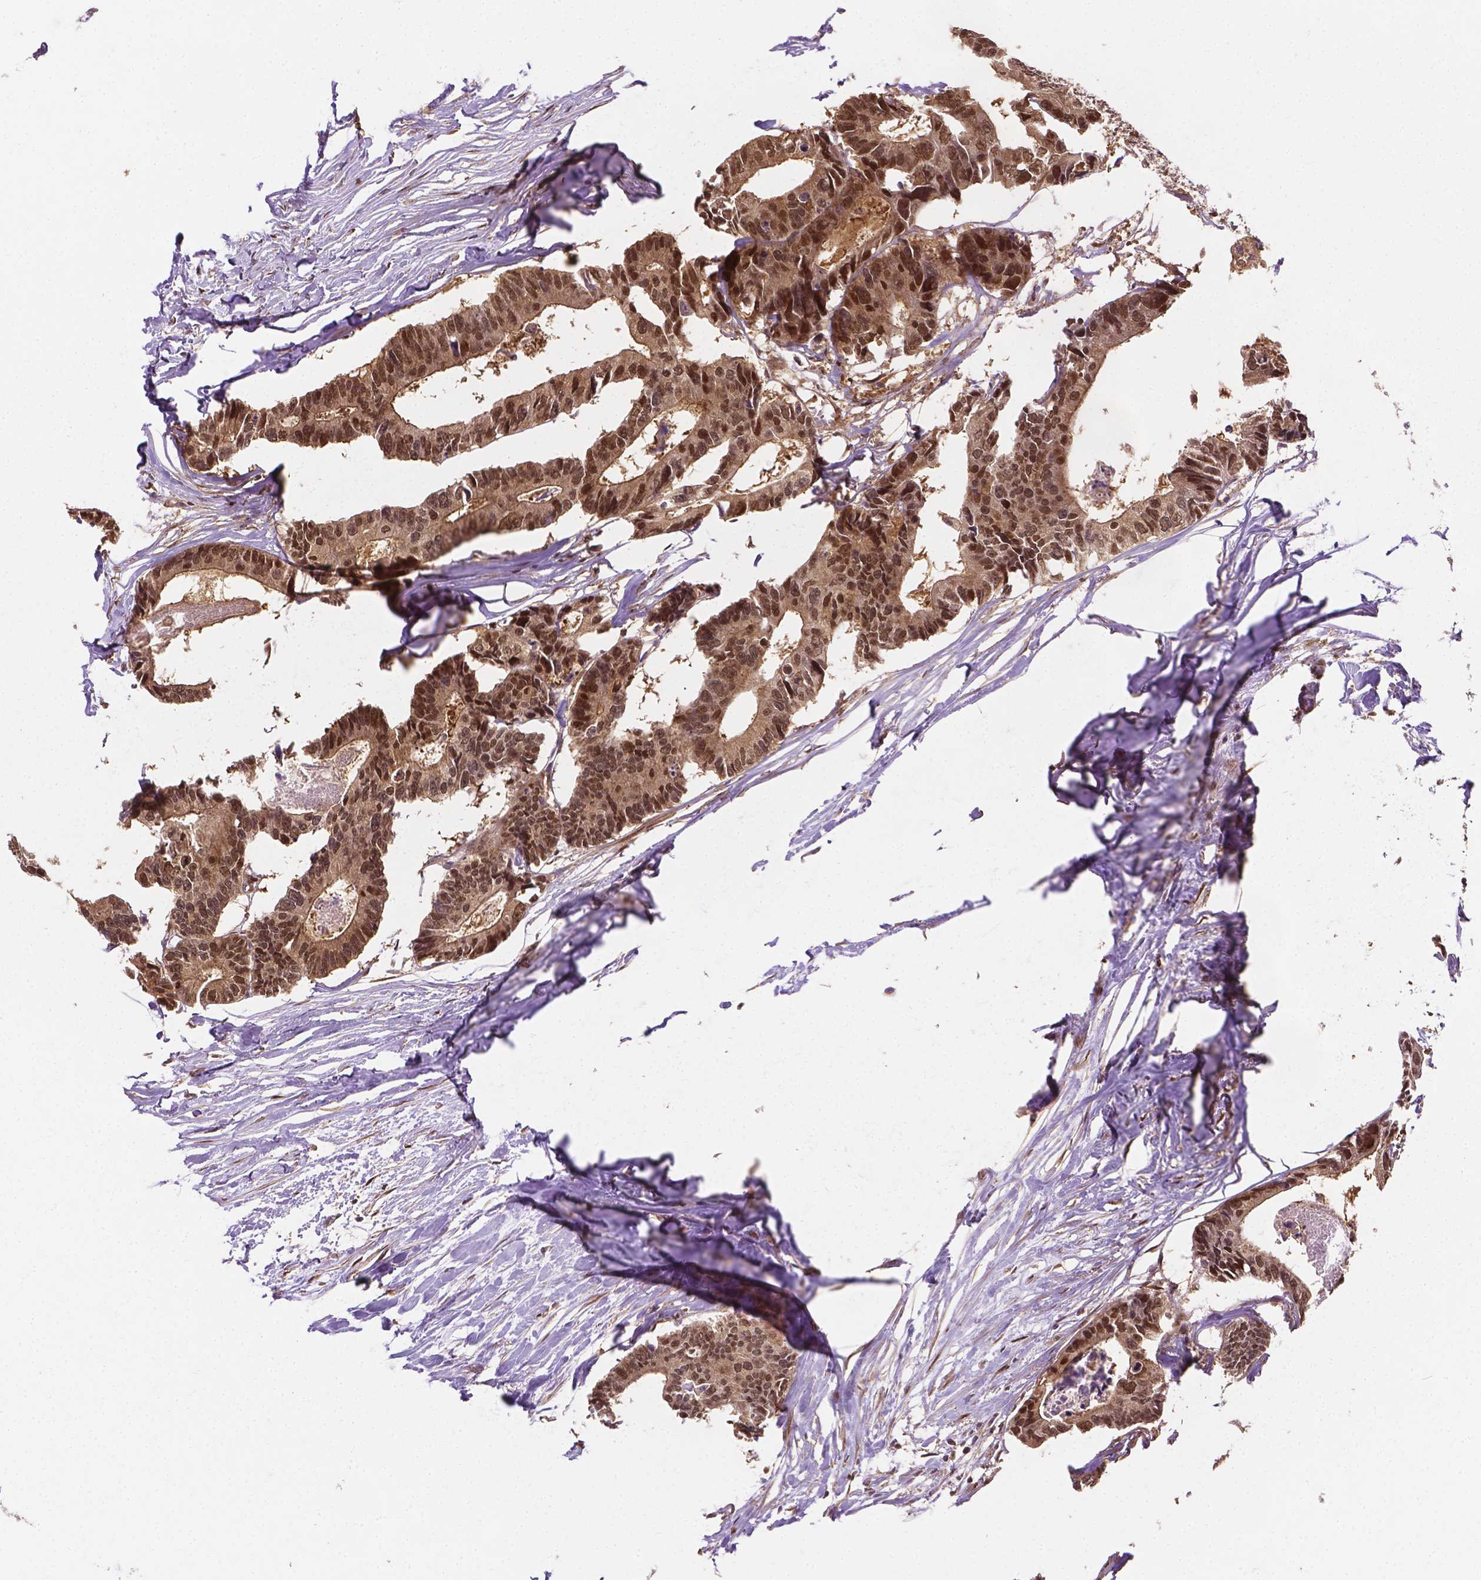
{"staining": {"intensity": "moderate", "quantity": ">75%", "location": "nuclear"}, "tissue": "colorectal cancer", "cell_type": "Tumor cells", "image_type": "cancer", "snomed": [{"axis": "morphology", "description": "Adenocarcinoma, NOS"}, {"axis": "topography", "description": "Rectum"}], "caption": "This photomicrograph exhibits IHC staining of human colorectal adenocarcinoma, with medium moderate nuclear expression in about >75% of tumor cells.", "gene": "YAP1", "patient": {"sex": "male", "age": 57}}